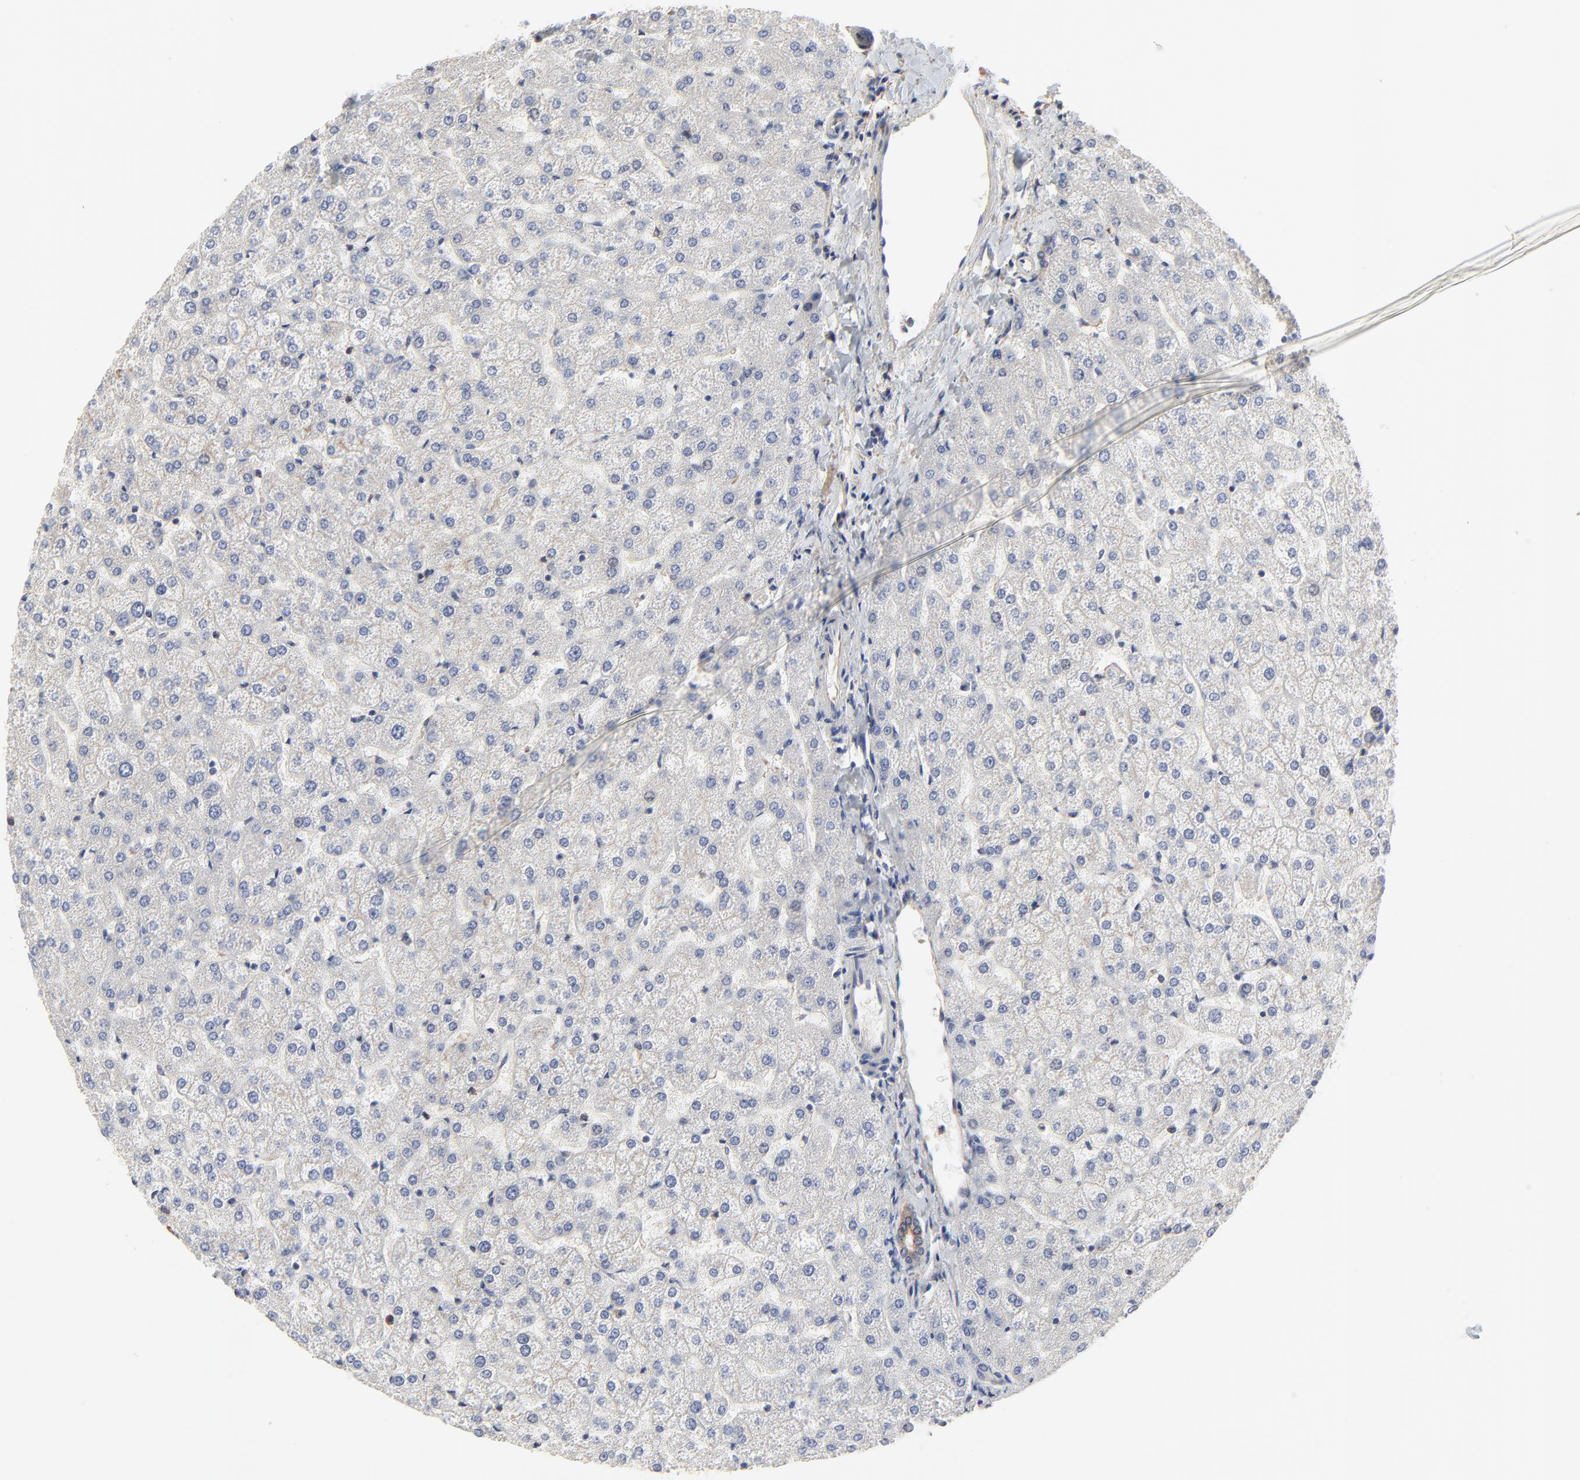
{"staining": {"intensity": "negative", "quantity": "none", "location": "none"}, "tissue": "liver", "cell_type": "Cholangiocytes", "image_type": "normal", "snomed": [{"axis": "morphology", "description": "Normal tissue, NOS"}, {"axis": "topography", "description": "Liver"}], "caption": "Human liver stained for a protein using IHC demonstrates no expression in cholangiocytes.", "gene": "NXF3", "patient": {"sex": "female", "age": 32}}